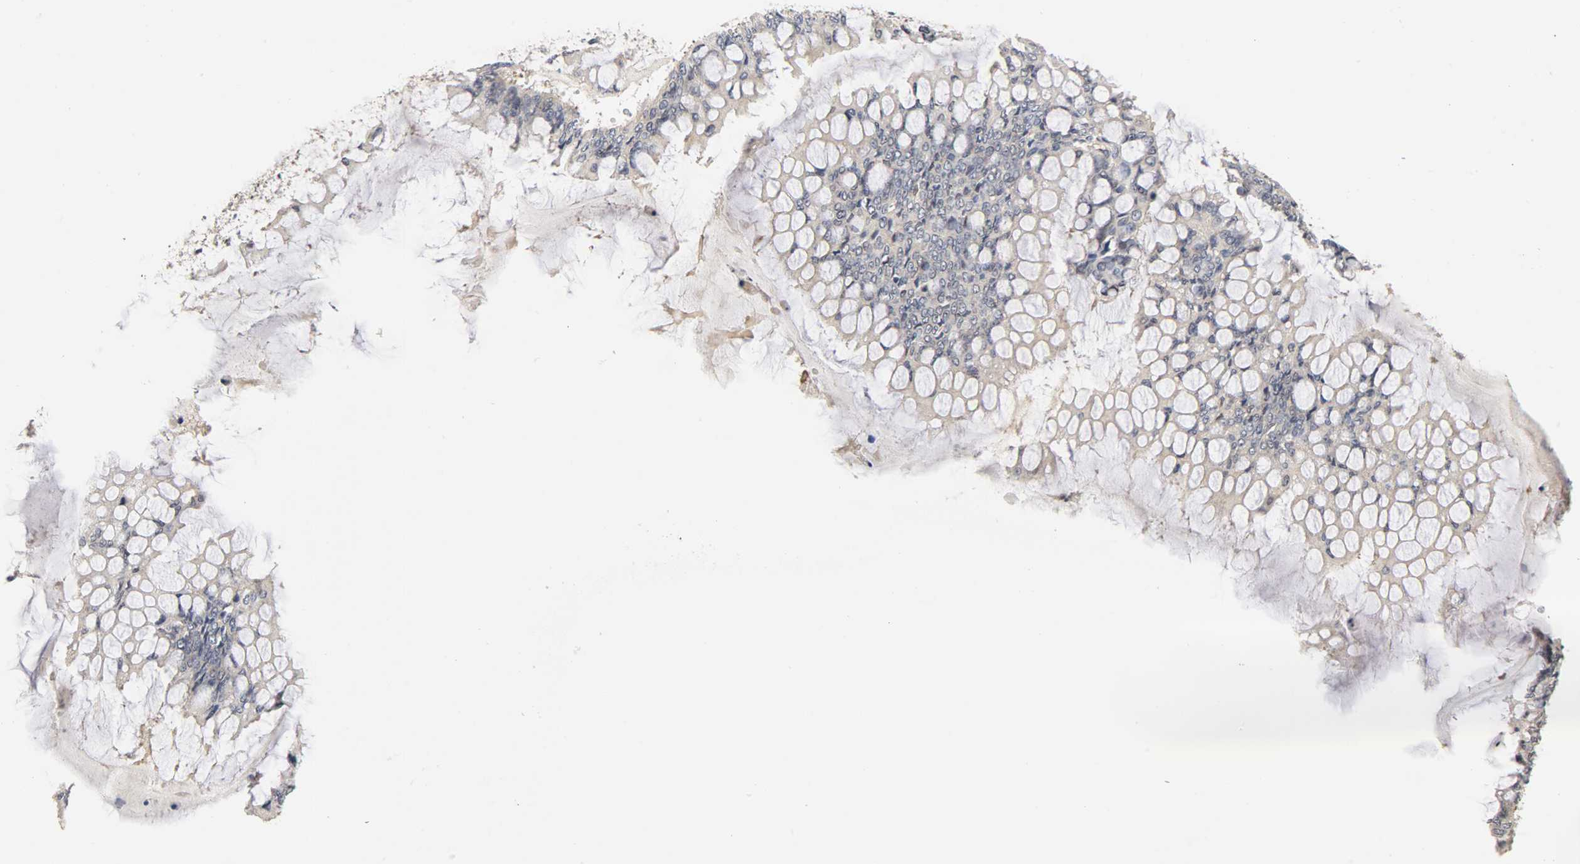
{"staining": {"intensity": "weak", "quantity": "25%-75%", "location": "cytoplasmic/membranous"}, "tissue": "ovarian cancer", "cell_type": "Tumor cells", "image_type": "cancer", "snomed": [{"axis": "morphology", "description": "Cystadenocarcinoma, mucinous, NOS"}, {"axis": "topography", "description": "Ovary"}], "caption": "Immunohistochemical staining of human ovarian mucinous cystadenocarcinoma shows low levels of weak cytoplasmic/membranous protein expression in approximately 25%-75% of tumor cells.", "gene": "UBE2M", "patient": {"sex": "female", "age": 73}}